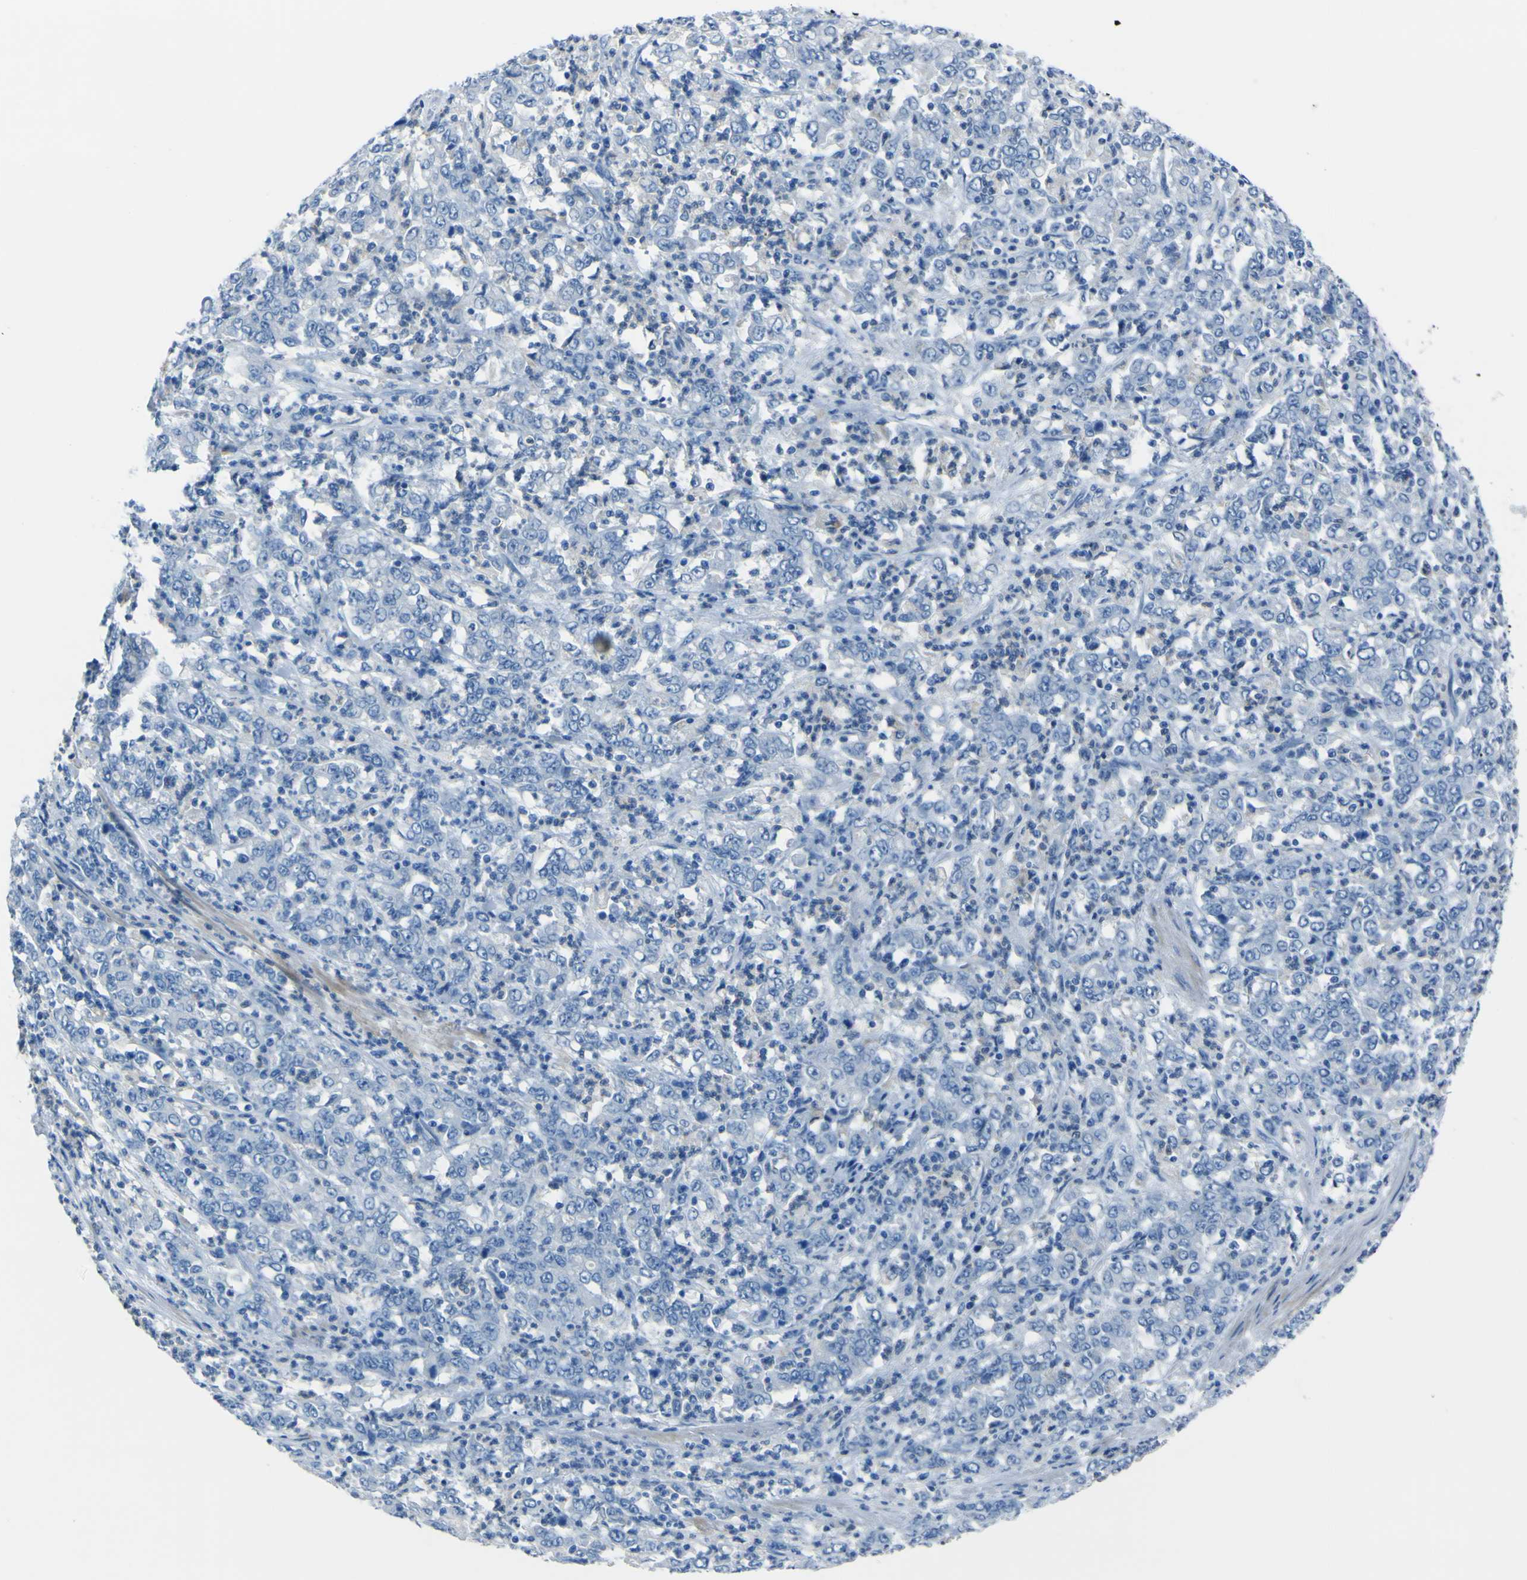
{"staining": {"intensity": "negative", "quantity": "none", "location": "none"}, "tissue": "stomach cancer", "cell_type": "Tumor cells", "image_type": "cancer", "snomed": [{"axis": "morphology", "description": "Adenocarcinoma, NOS"}, {"axis": "topography", "description": "Stomach, lower"}], "caption": "Photomicrograph shows no protein positivity in tumor cells of adenocarcinoma (stomach) tissue.", "gene": "ACSL1", "patient": {"sex": "female", "age": 71}}